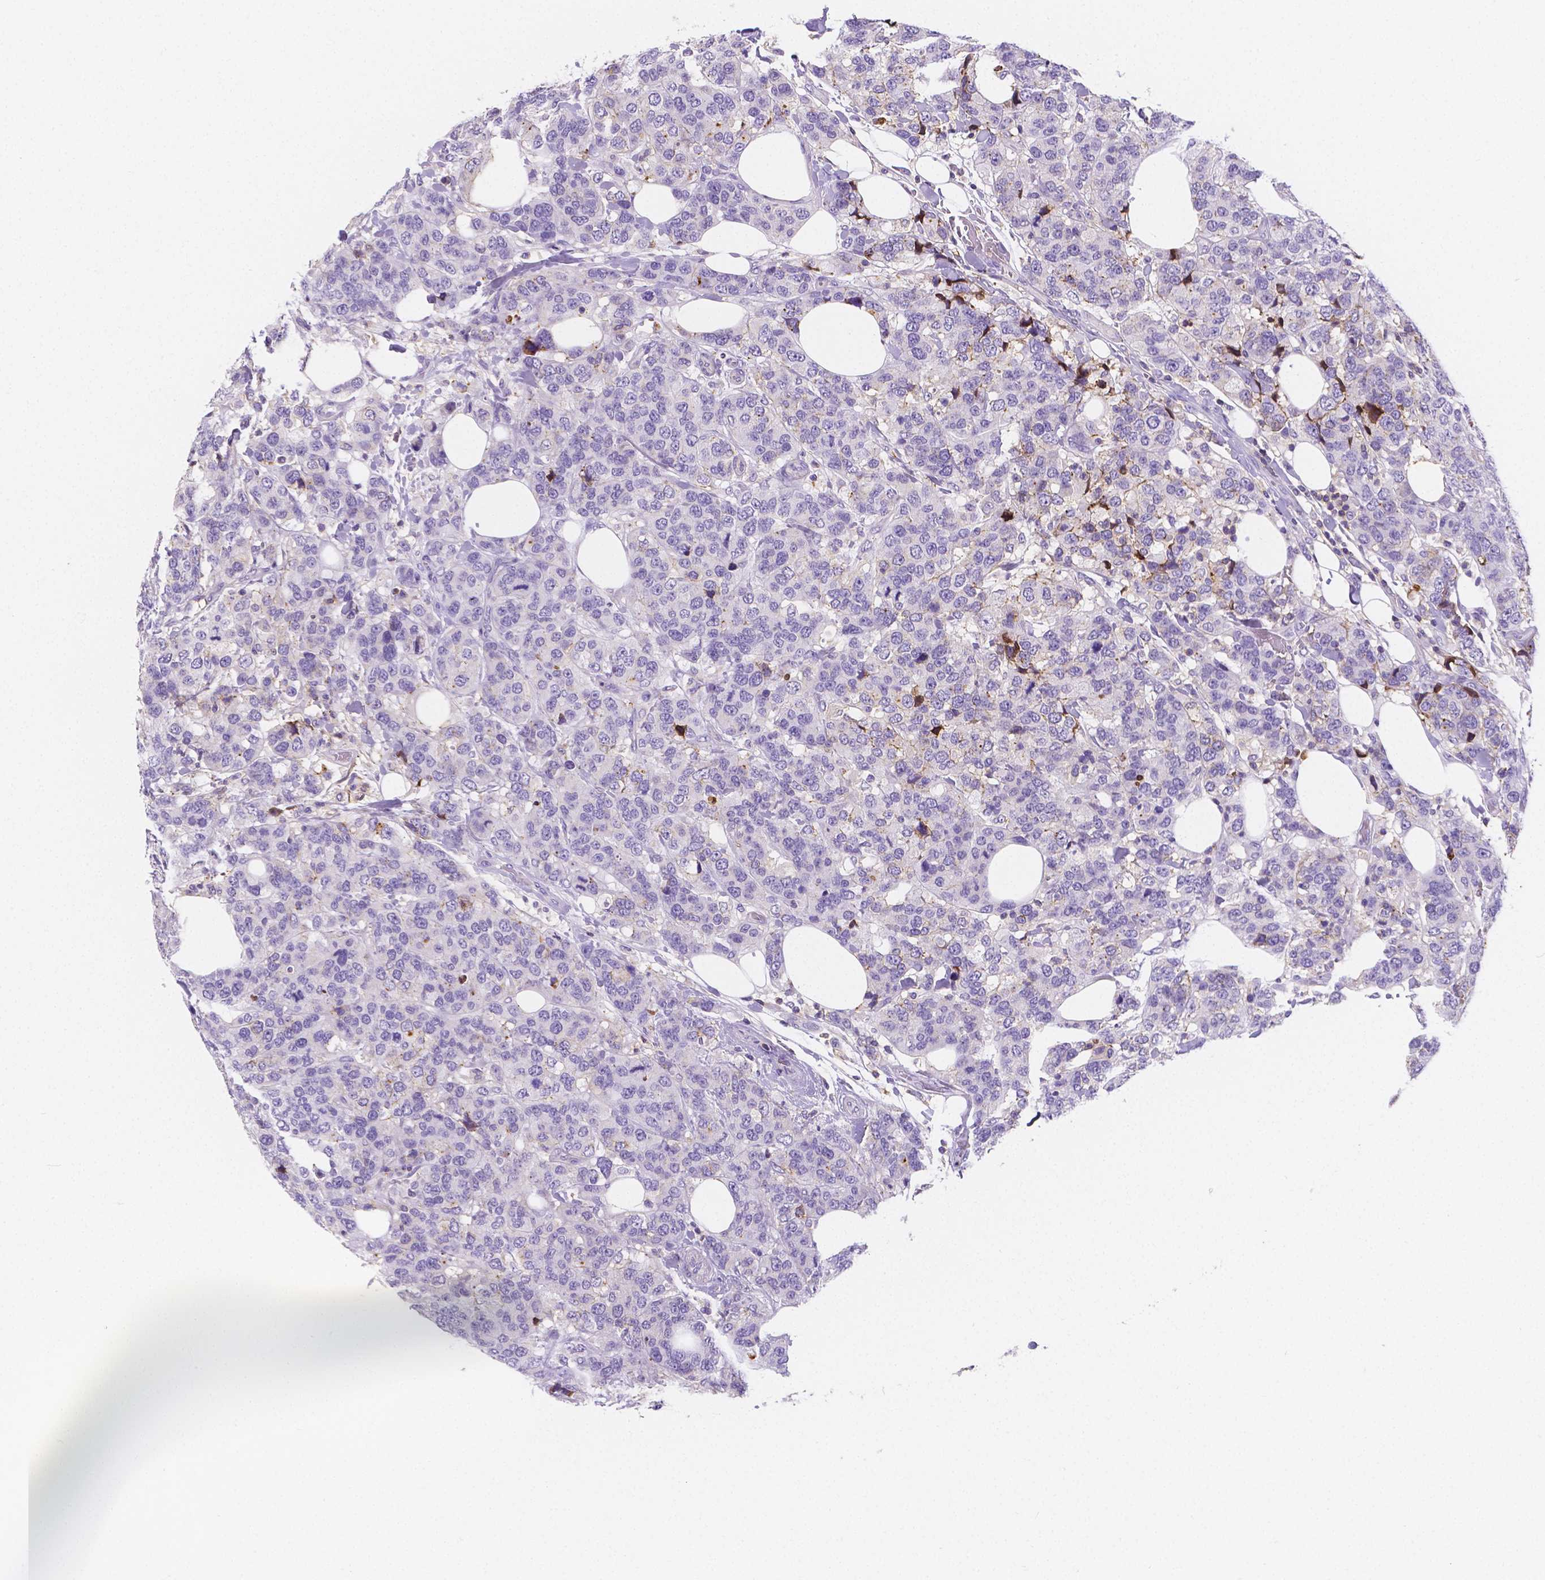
{"staining": {"intensity": "negative", "quantity": "none", "location": "none"}, "tissue": "breast cancer", "cell_type": "Tumor cells", "image_type": "cancer", "snomed": [{"axis": "morphology", "description": "Lobular carcinoma"}, {"axis": "topography", "description": "Breast"}], "caption": "Breast cancer was stained to show a protein in brown. There is no significant staining in tumor cells.", "gene": "GABRD", "patient": {"sex": "female", "age": 59}}